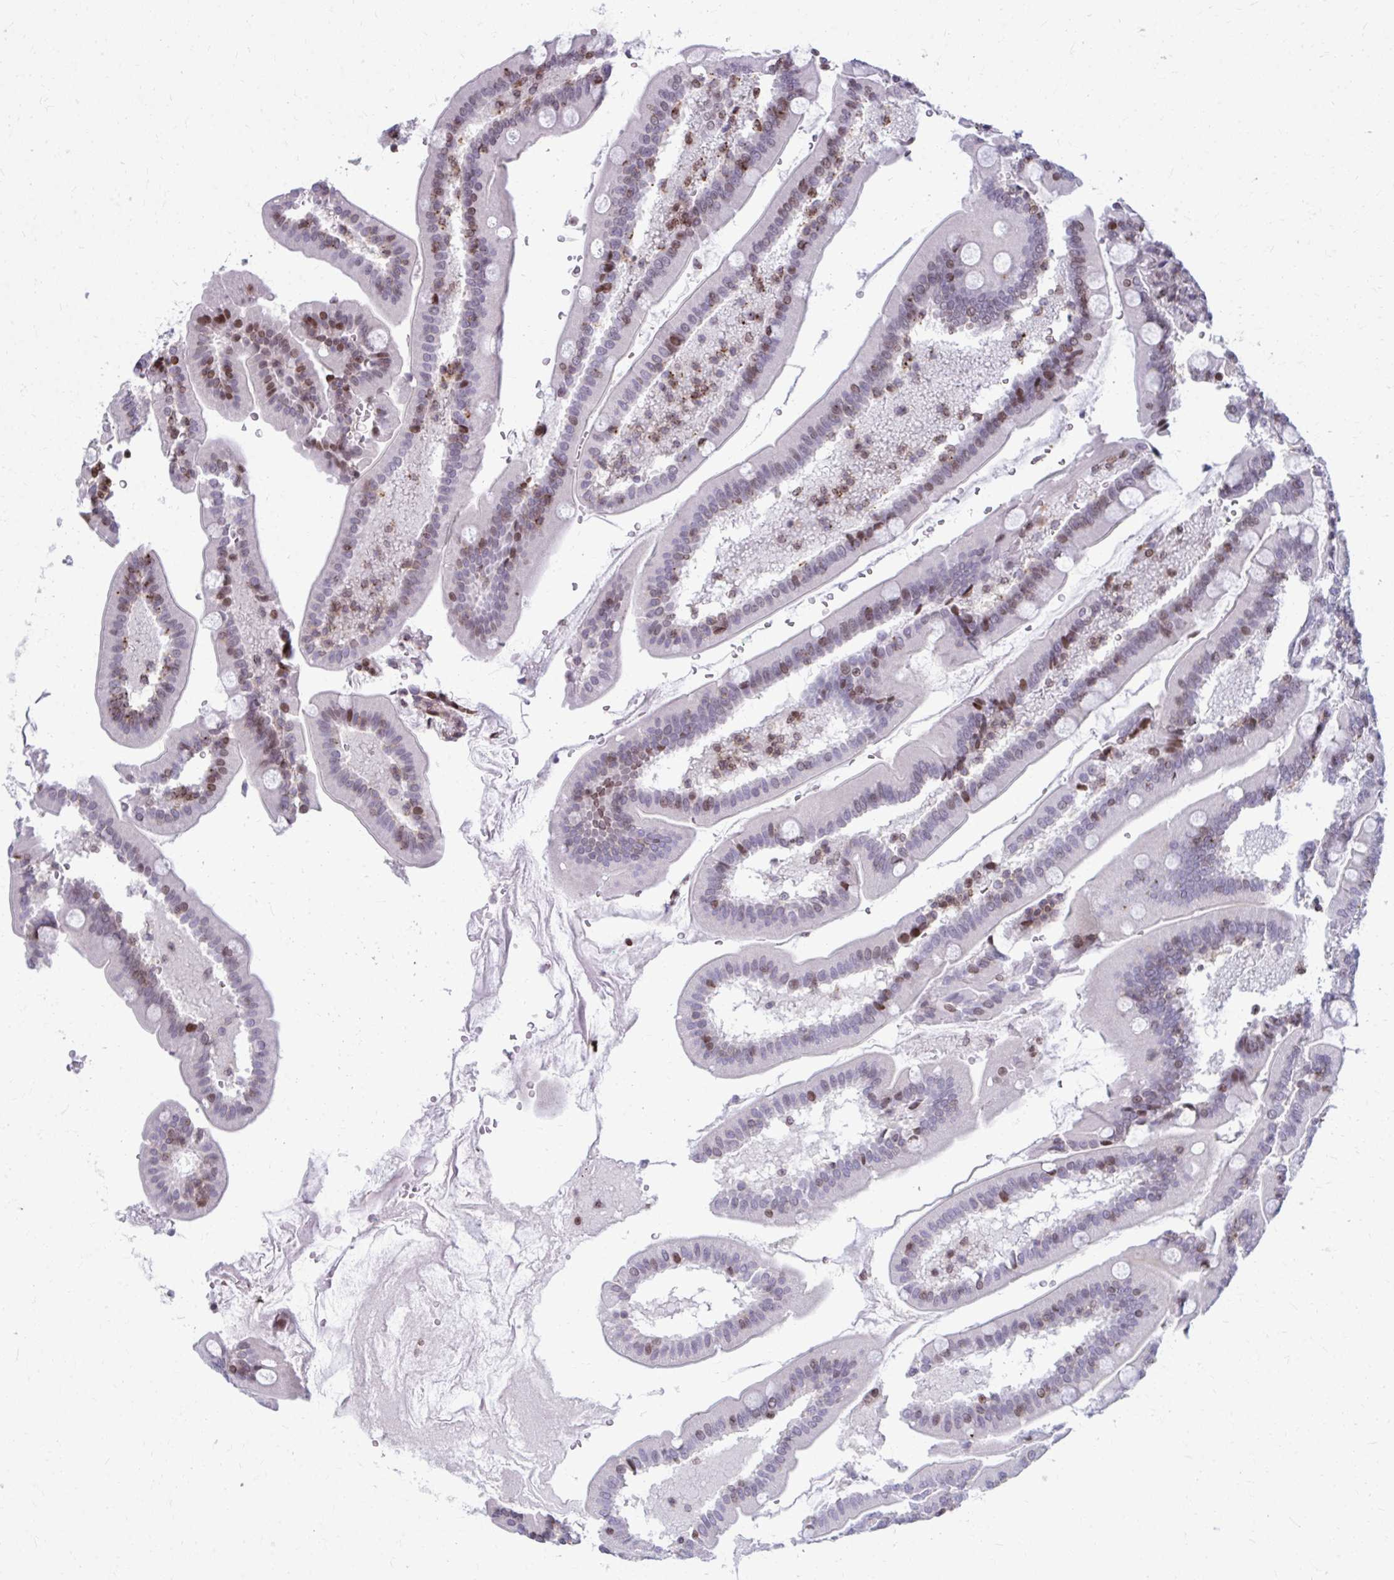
{"staining": {"intensity": "moderate", "quantity": ">75%", "location": "nuclear"}, "tissue": "duodenum", "cell_type": "Glandular cells", "image_type": "normal", "snomed": [{"axis": "morphology", "description": "Normal tissue, NOS"}, {"axis": "topography", "description": "Duodenum"}], "caption": "Immunohistochemical staining of unremarkable duodenum displays >75% levels of moderate nuclear protein staining in approximately >75% of glandular cells. (Stains: DAB (3,3'-diaminobenzidine) in brown, nuclei in blue, Microscopy: brightfield microscopy at high magnification).", "gene": "AP5M1", "patient": {"sex": "female", "age": 67}}